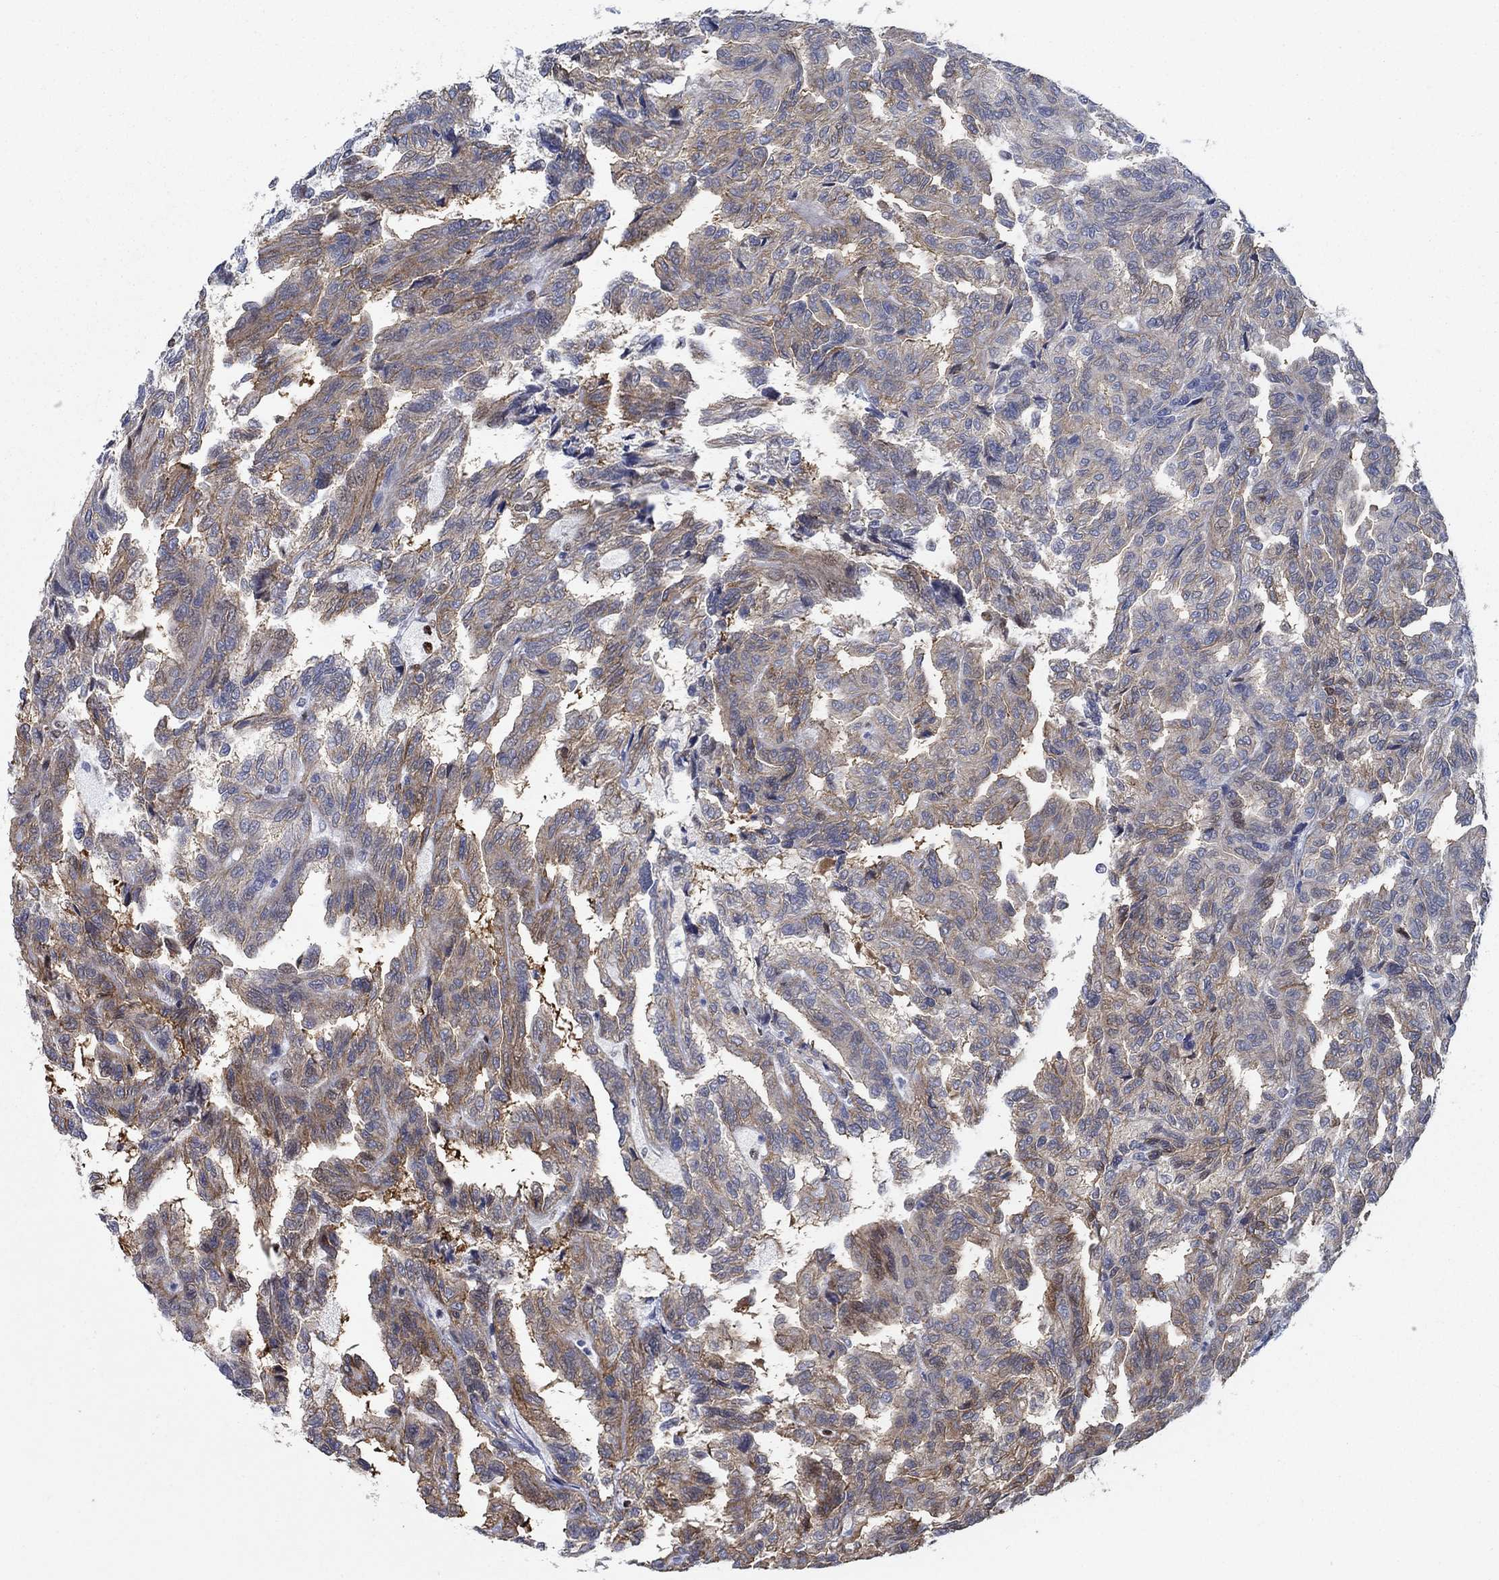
{"staining": {"intensity": "moderate", "quantity": ">75%", "location": "cytoplasmic/membranous"}, "tissue": "renal cancer", "cell_type": "Tumor cells", "image_type": "cancer", "snomed": [{"axis": "morphology", "description": "Adenocarcinoma, NOS"}, {"axis": "topography", "description": "Kidney"}], "caption": "Protein staining reveals moderate cytoplasmic/membranous expression in approximately >75% of tumor cells in renal cancer.", "gene": "MYO3A", "patient": {"sex": "male", "age": 79}}